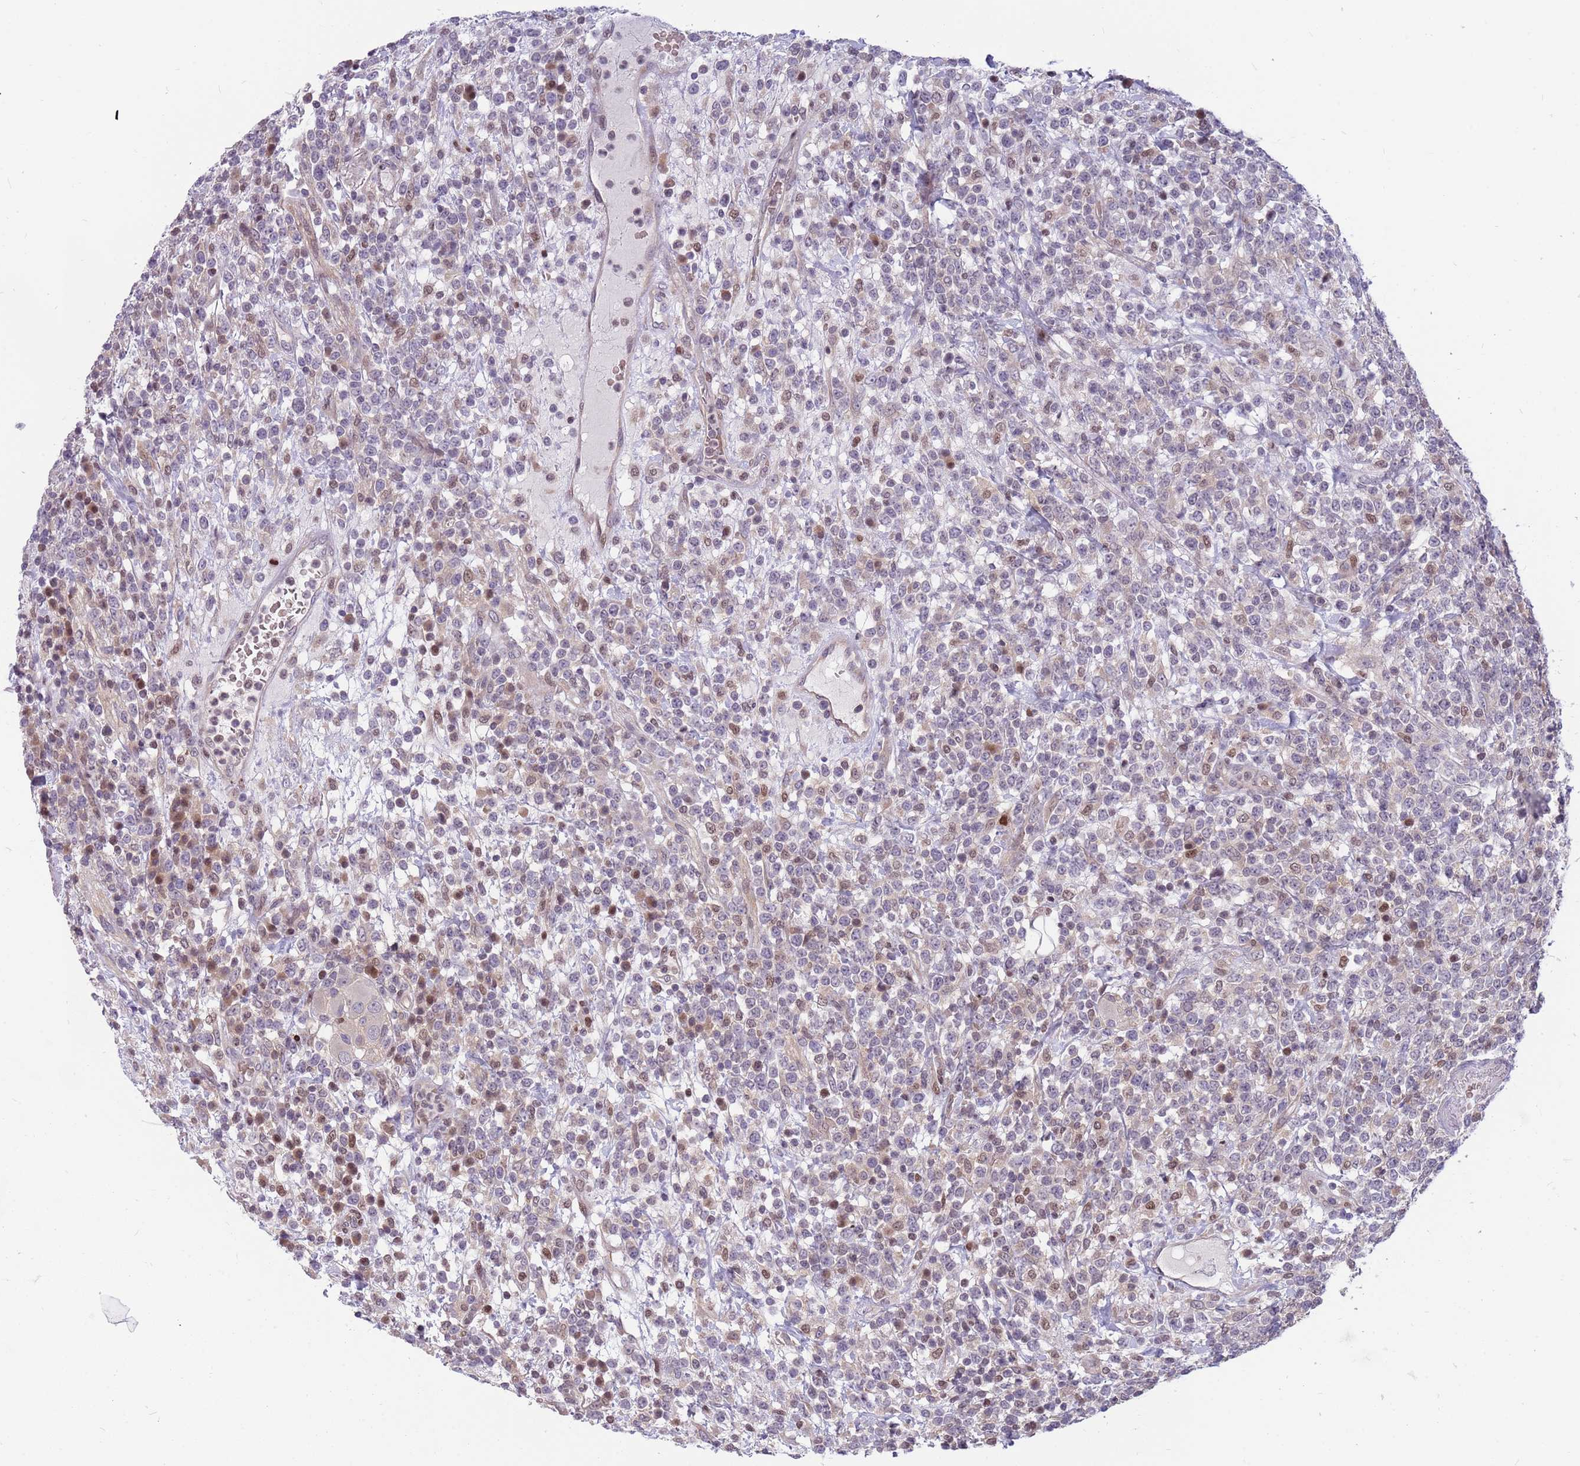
{"staining": {"intensity": "negative", "quantity": "none", "location": "none"}, "tissue": "lymphoma", "cell_type": "Tumor cells", "image_type": "cancer", "snomed": [{"axis": "morphology", "description": "Malignant lymphoma, non-Hodgkin's type, High grade"}, {"axis": "topography", "description": "Colon"}], "caption": "There is no significant positivity in tumor cells of high-grade malignant lymphoma, non-Hodgkin's type.", "gene": "ARHGEF5", "patient": {"sex": "female", "age": 53}}